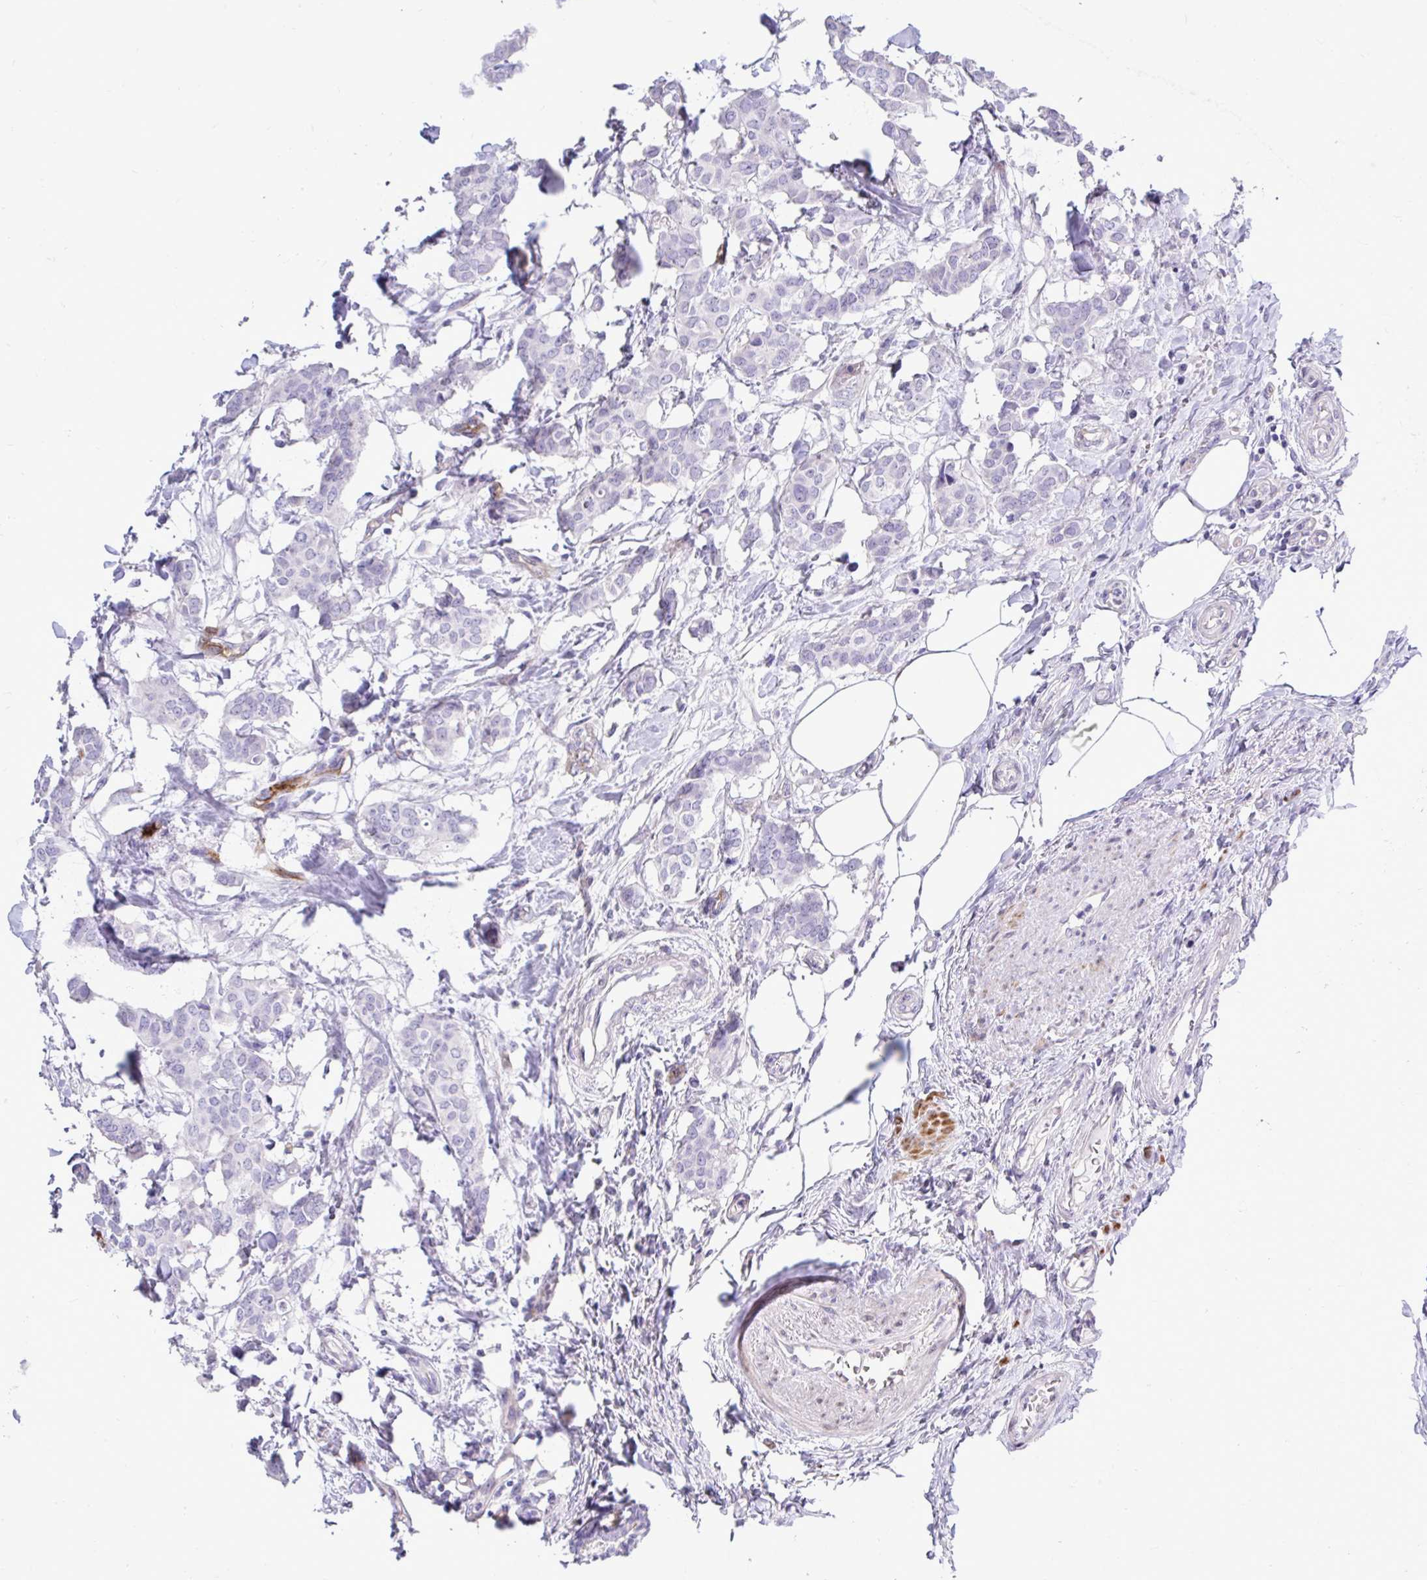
{"staining": {"intensity": "negative", "quantity": "none", "location": "none"}, "tissue": "breast cancer", "cell_type": "Tumor cells", "image_type": "cancer", "snomed": [{"axis": "morphology", "description": "Duct carcinoma"}, {"axis": "topography", "description": "Breast"}], "caption": "Tumor cells are negative for brown protein staining in breast intraductal carcinoma.", "gene": "ABCG2", "patient": {"sex": "female", "age": 62}}